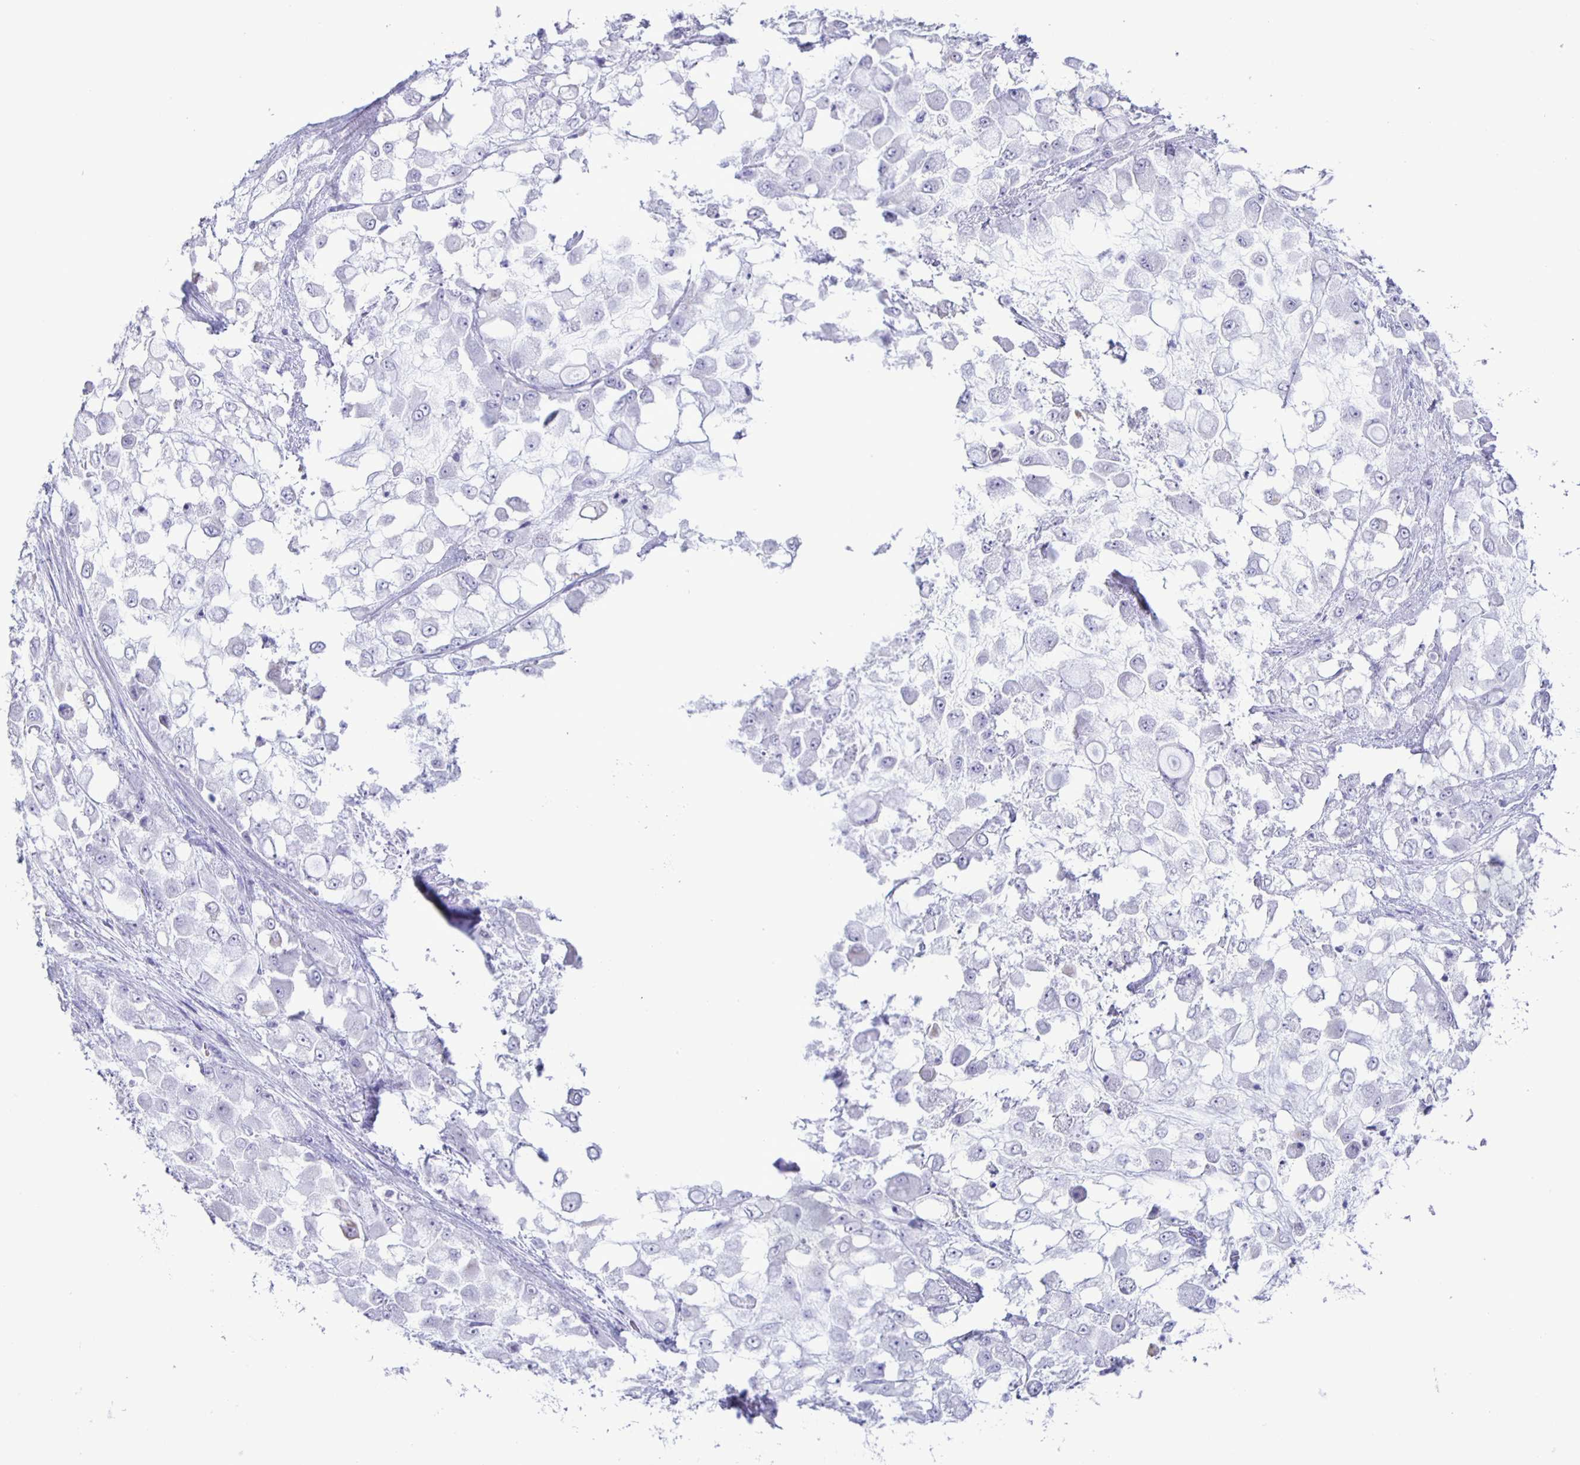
{"staining": {"intensity": "negative", "quantity": "none", "location": "none"}, "tissue": "stomach cancer", "cell_type": "Tumor cells", "image_type": "cancer", "snomed": [{"axis": "morphology", "description": "Adenocarcinoma, NOS"}, {"axis": "topography", "description": "Stomach"}], "caption": "Tumor cells are negative for protein expression in human stomach adenocarcinoma.", "gene": "EZHIP", "patient": {"sex": "female", "age": 76}}